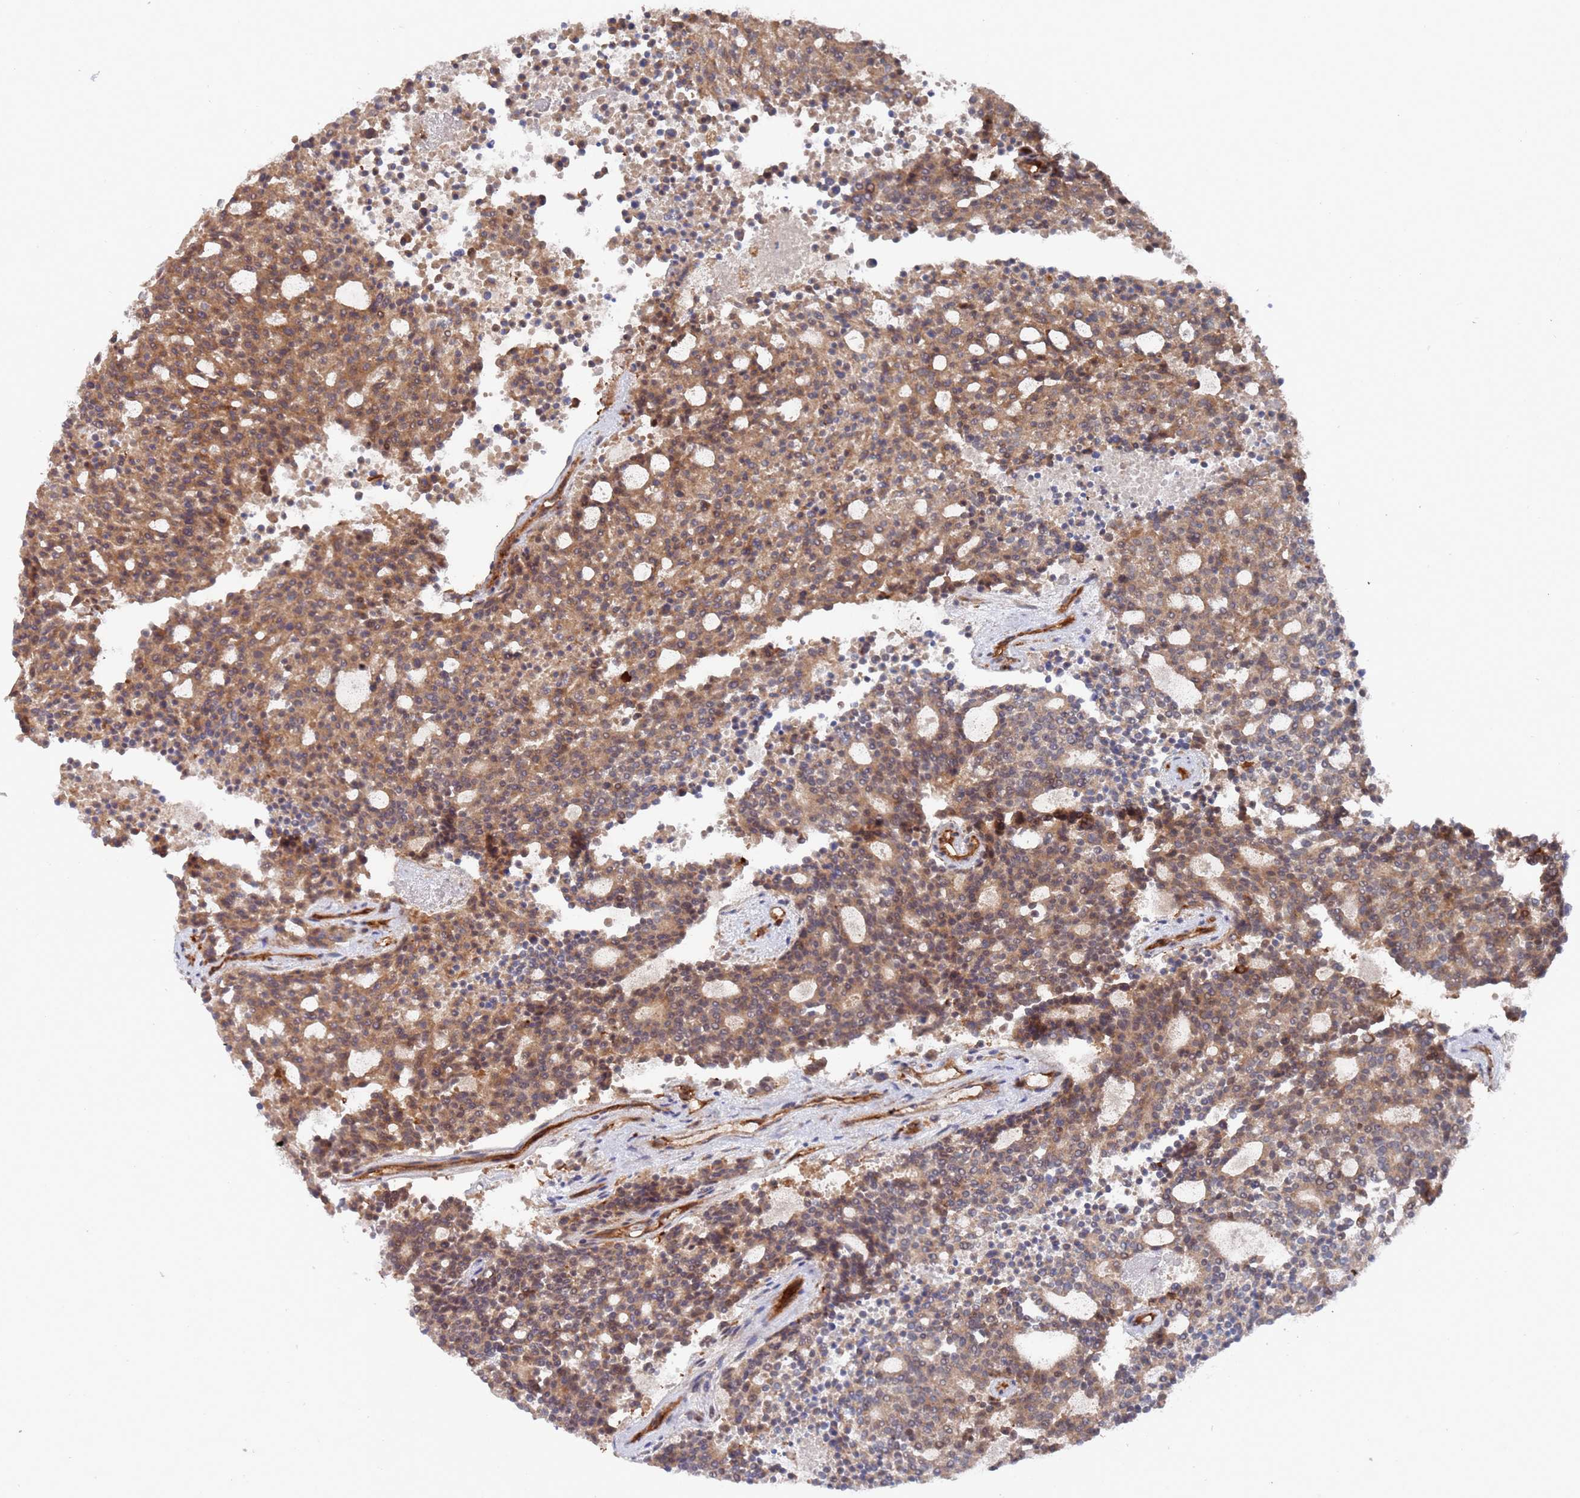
{"staining": {"intensity": "moderate", "quantity": ">75%", "location": "cytoplasmic/membranous"}, "tissue": "carcinoid", "cell_type": "Tumor cells", "image_type": "cancer", "snomed": [{"axis": "morphology", "description": "Carcinoid, malignant, NOS"}, {"axis": "topography", "description": "Pancreas"}], "caption": "Carcinoid (malignant) stained with DAB (3,3'-diaminobenzidine) immunohistochemistry (IHC) displays medium levels of moderate cytoplasmic/membranous staining in approximately >75% of tumor cells.", "gene": "DDX60", "patient": {"sex": "female", "age": 54}}